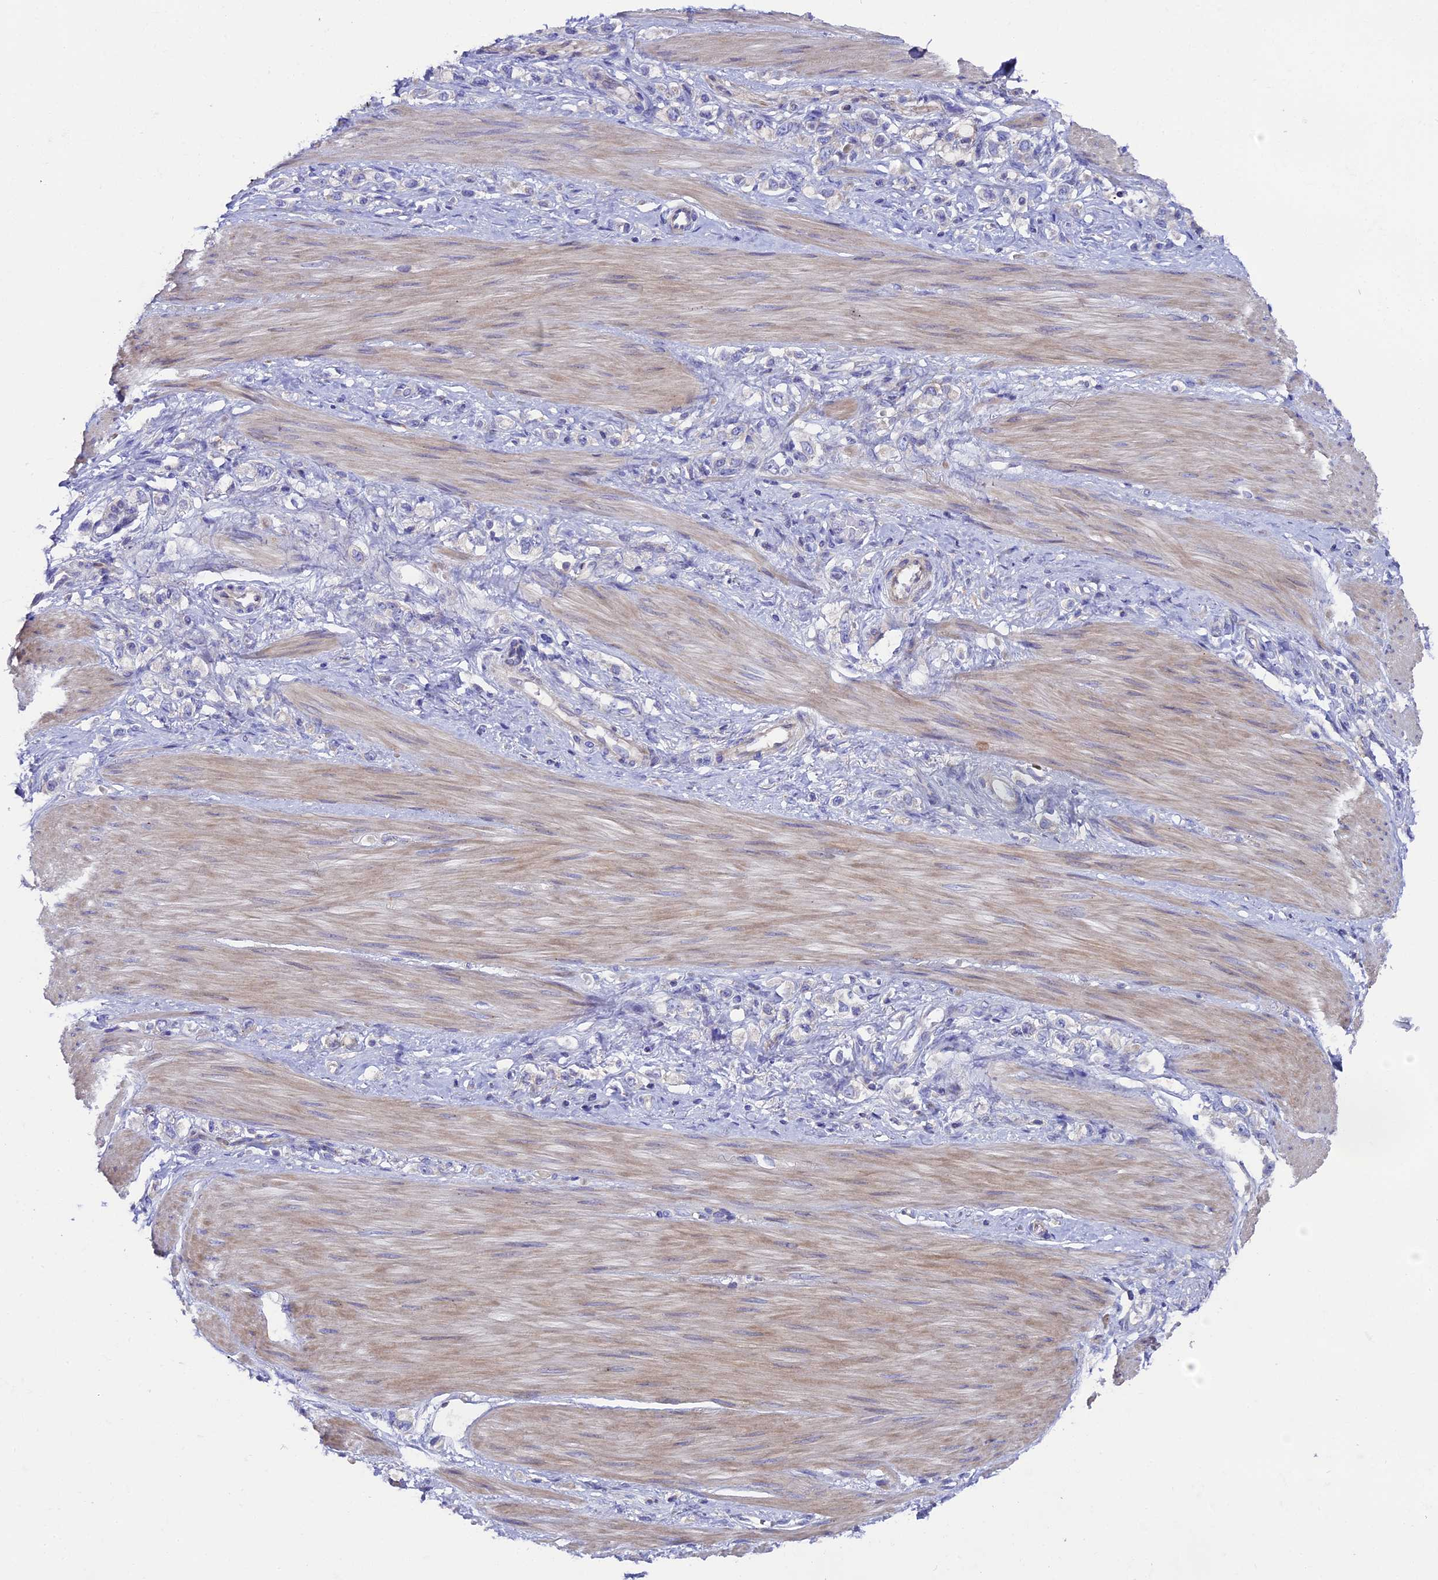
{"staining": {"intensity": "negative", "quantity": "none", "location": "none"}, "tissue": "stomach cancer", "cell_type": "Tumor cells", "image_type": "cancer", "snomed": [{"axis": "morphology", "description": "Adenocarcinoma, NOS"}, {"axis": "topography", "description": "Stomach"}], "caption": "Immunohistochemical staining of adenocarcinoma (stomach) exhibits no significant expression in tumor cells.", "gene": "PIGU", "patient": {"sex": "female", "age": 65}}